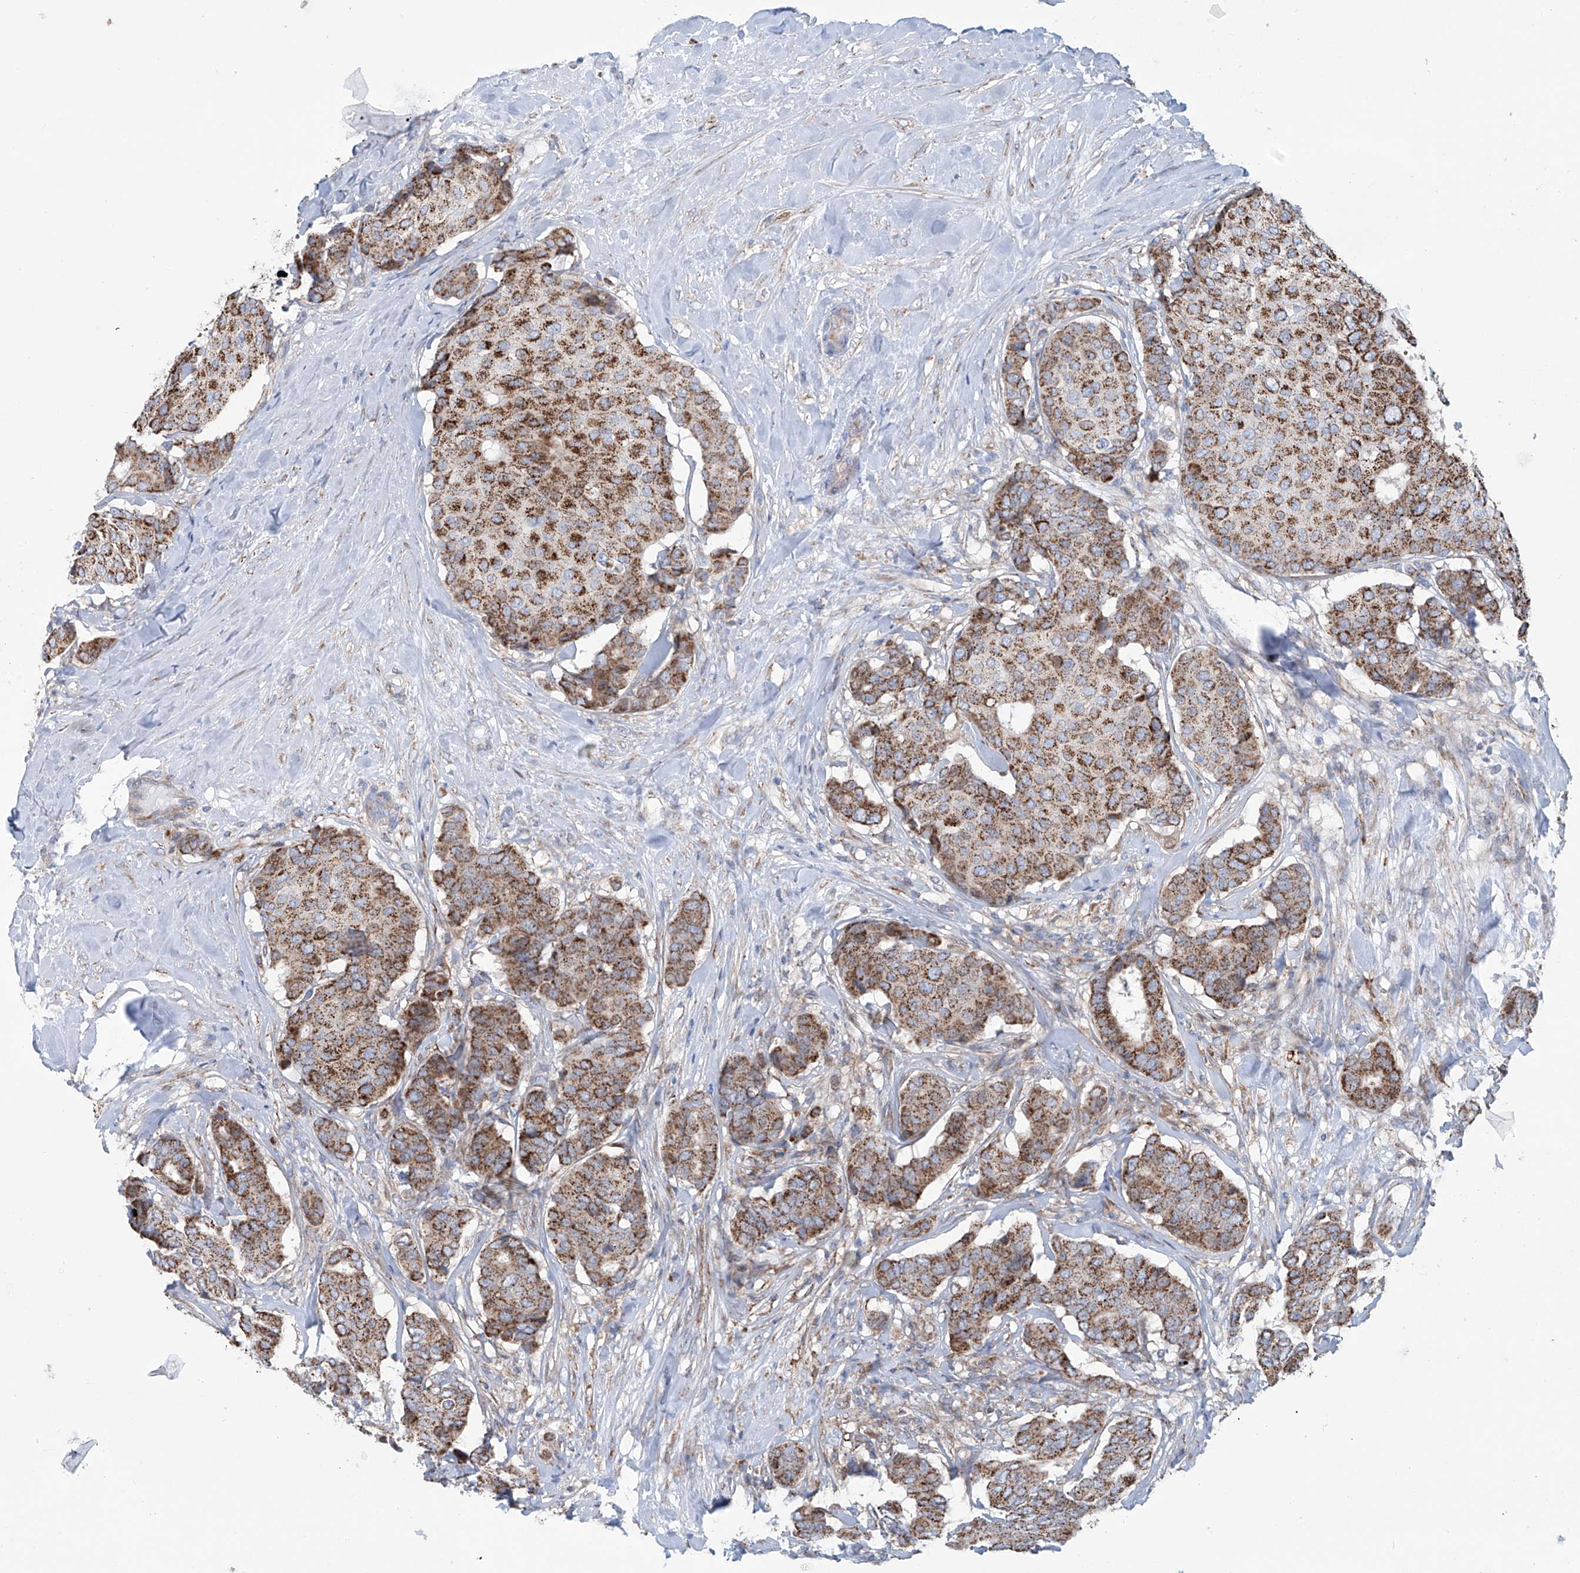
{"staining": {"intensity": "moderate", "quantity": ">75%", "location": "cytoplasmic/membranous"}, "tissue": "breast cancer", "cell_type": "Tumor cells", "image_type": "cancer", "snomed": [{"axis": "morphology", "description": "Duct carcinoma"}, {"axis": "topography", "description": "Breast"}], "caption": "This micrograph shows breast cancer stained with immunohistochemistry (IHC) to label a protein in brown. The cytoplasmic/membranous of tumor cells show moderate positivity for the protein. Nuclei are counter-stained blue.", "gene": "ALDH6A1", "patient": {"sex": "female", "age": 75}}